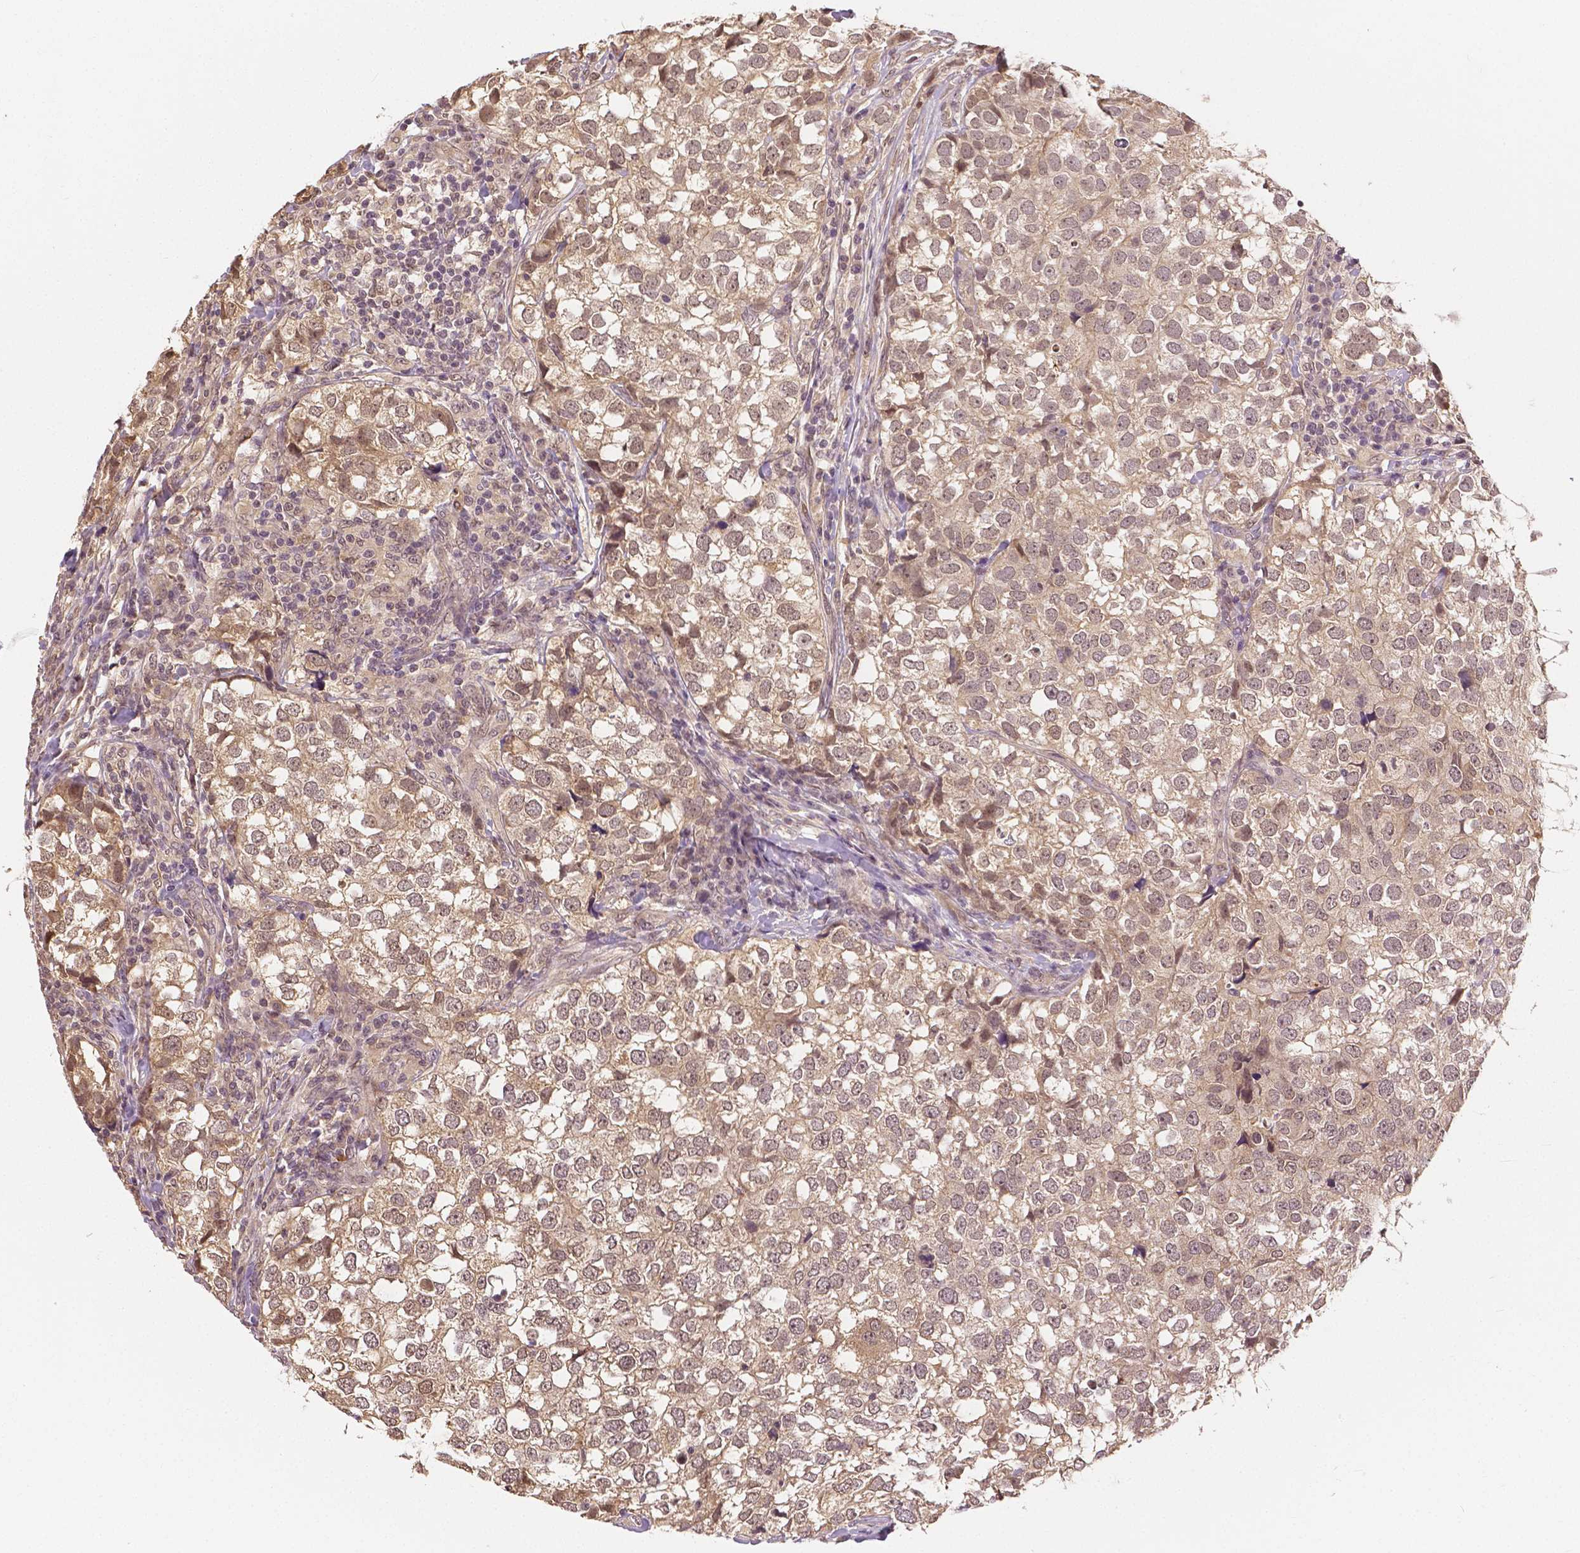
{"staining": {"intensity": "moderate", "quantity": ">75%", "location": "cytoplasmic/membranous,nuclear"}, "tissue": "breast cancer", "cell_type": "Tumor cells", "image_type": "cancer", "snomed": [{"axis": "morphology", "description": "Duct carcinoma"}, {"axis": "topography", "description": "Breast"}], "caption": "High-magnification brightfield microscopy of breast cancer stained with DAB (3,3'-diaminobenzidine) (brown) and counterstained with hematoxylin (blue). tumor cells exhibit moderate cytoplasmic/membranous and nuclear expression is seen in approximately>75% of cells.", "gene": "MAP1LC3B", "patient": {"sex": "female", "age": 30}}